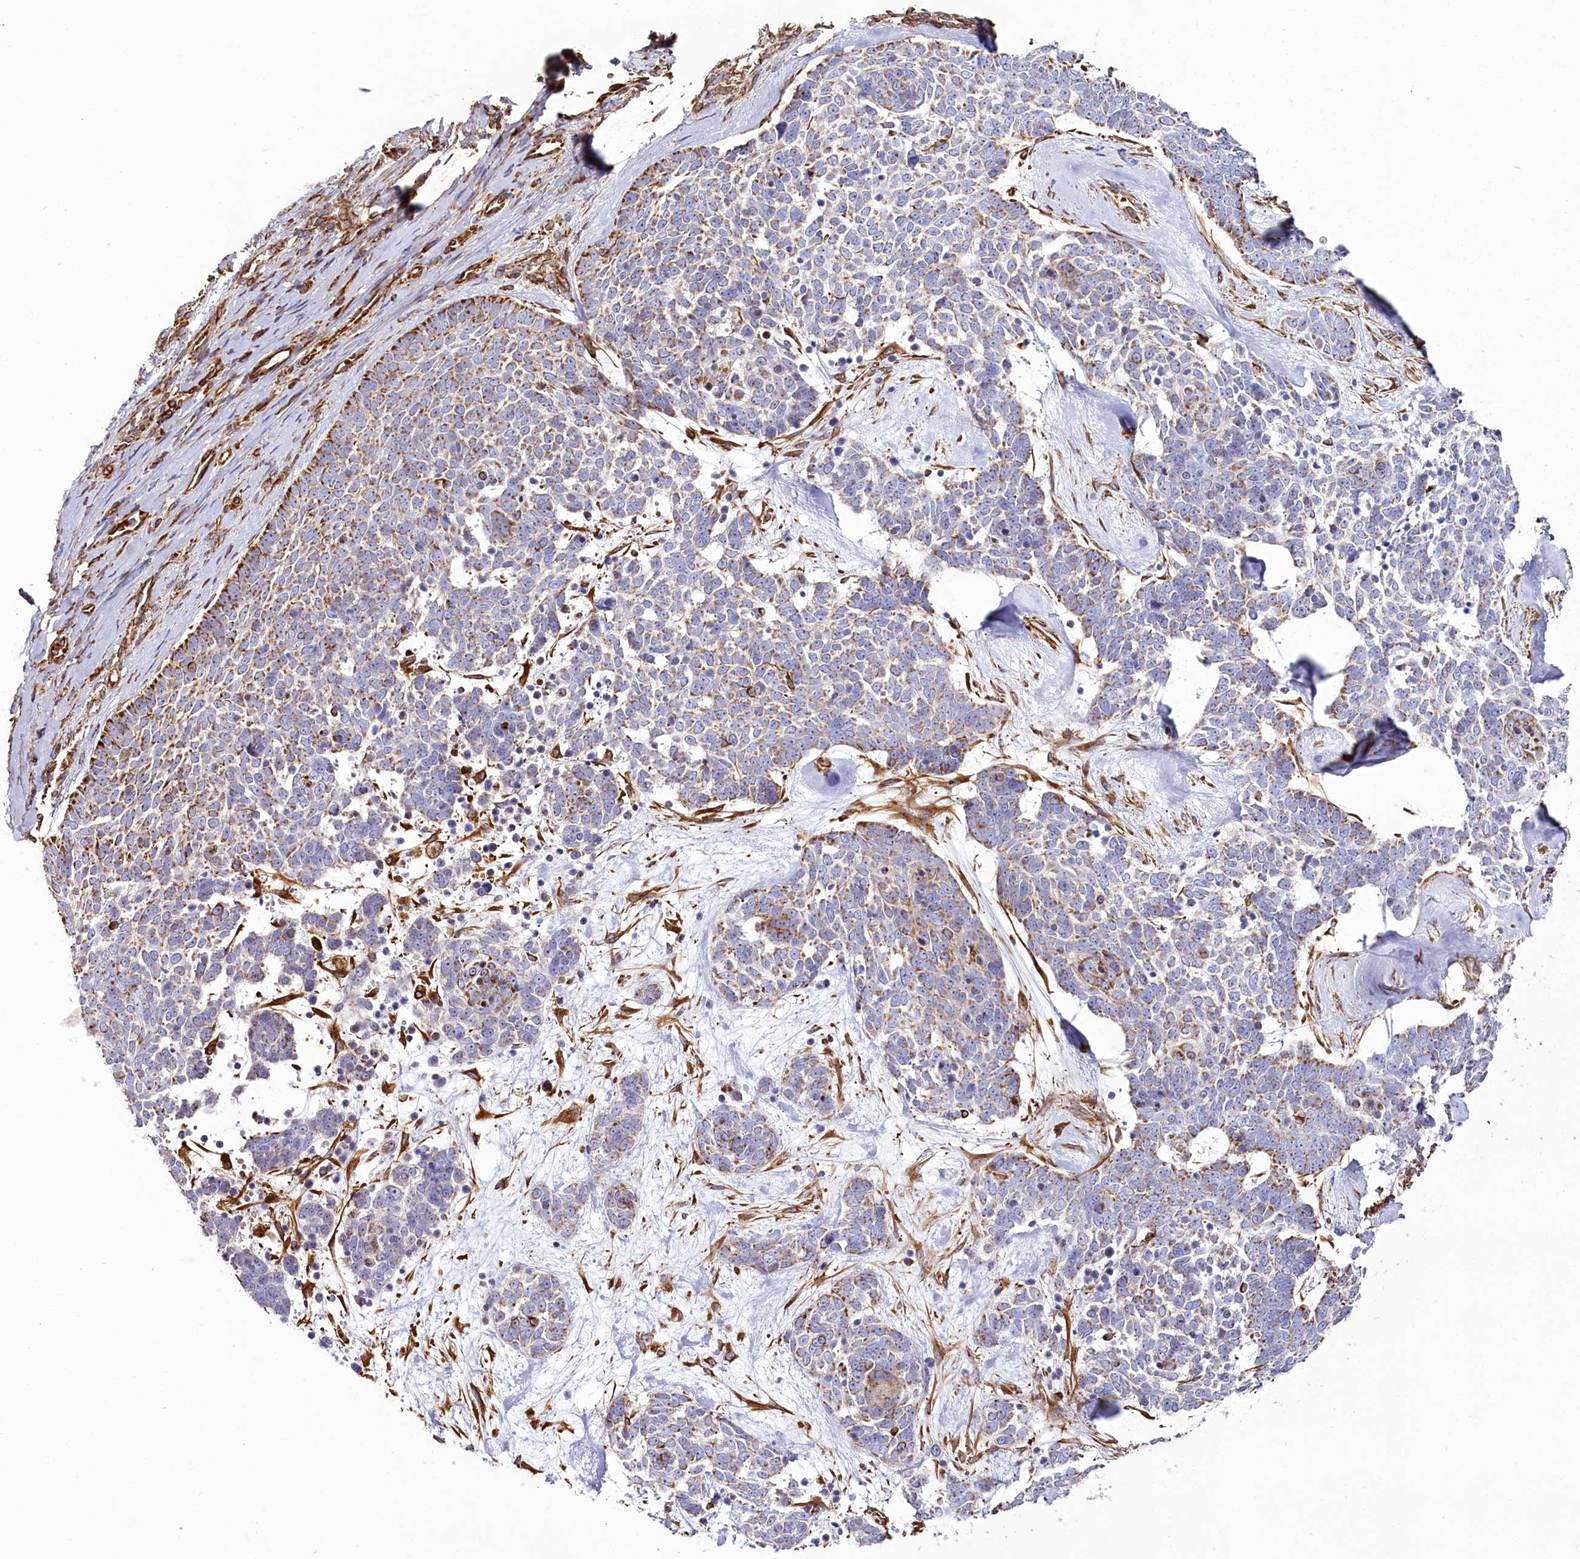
{"staining": {"intensity": "moderate", "quantity": "<25%", "location": "cytoplasmic/membranous"}, "tissue": "skin cancer", "cell_type": "Tumor cells", "image_type": "cancer", "snomed": [{"axis": "morphology", "description": "Basal cell carcinoma"}, {"axis": "topography", "description": "Skin"}], "caption": "Skin basal cell carcinoma tissue reveals moderate cytoplasmic/membranous staining in approximately <25% of tumor cells (Brightfield microscopy of DAB IHC at high magnification).", "gene": "THUMPD3", "patient": {"sex": "female", "age": 81}}